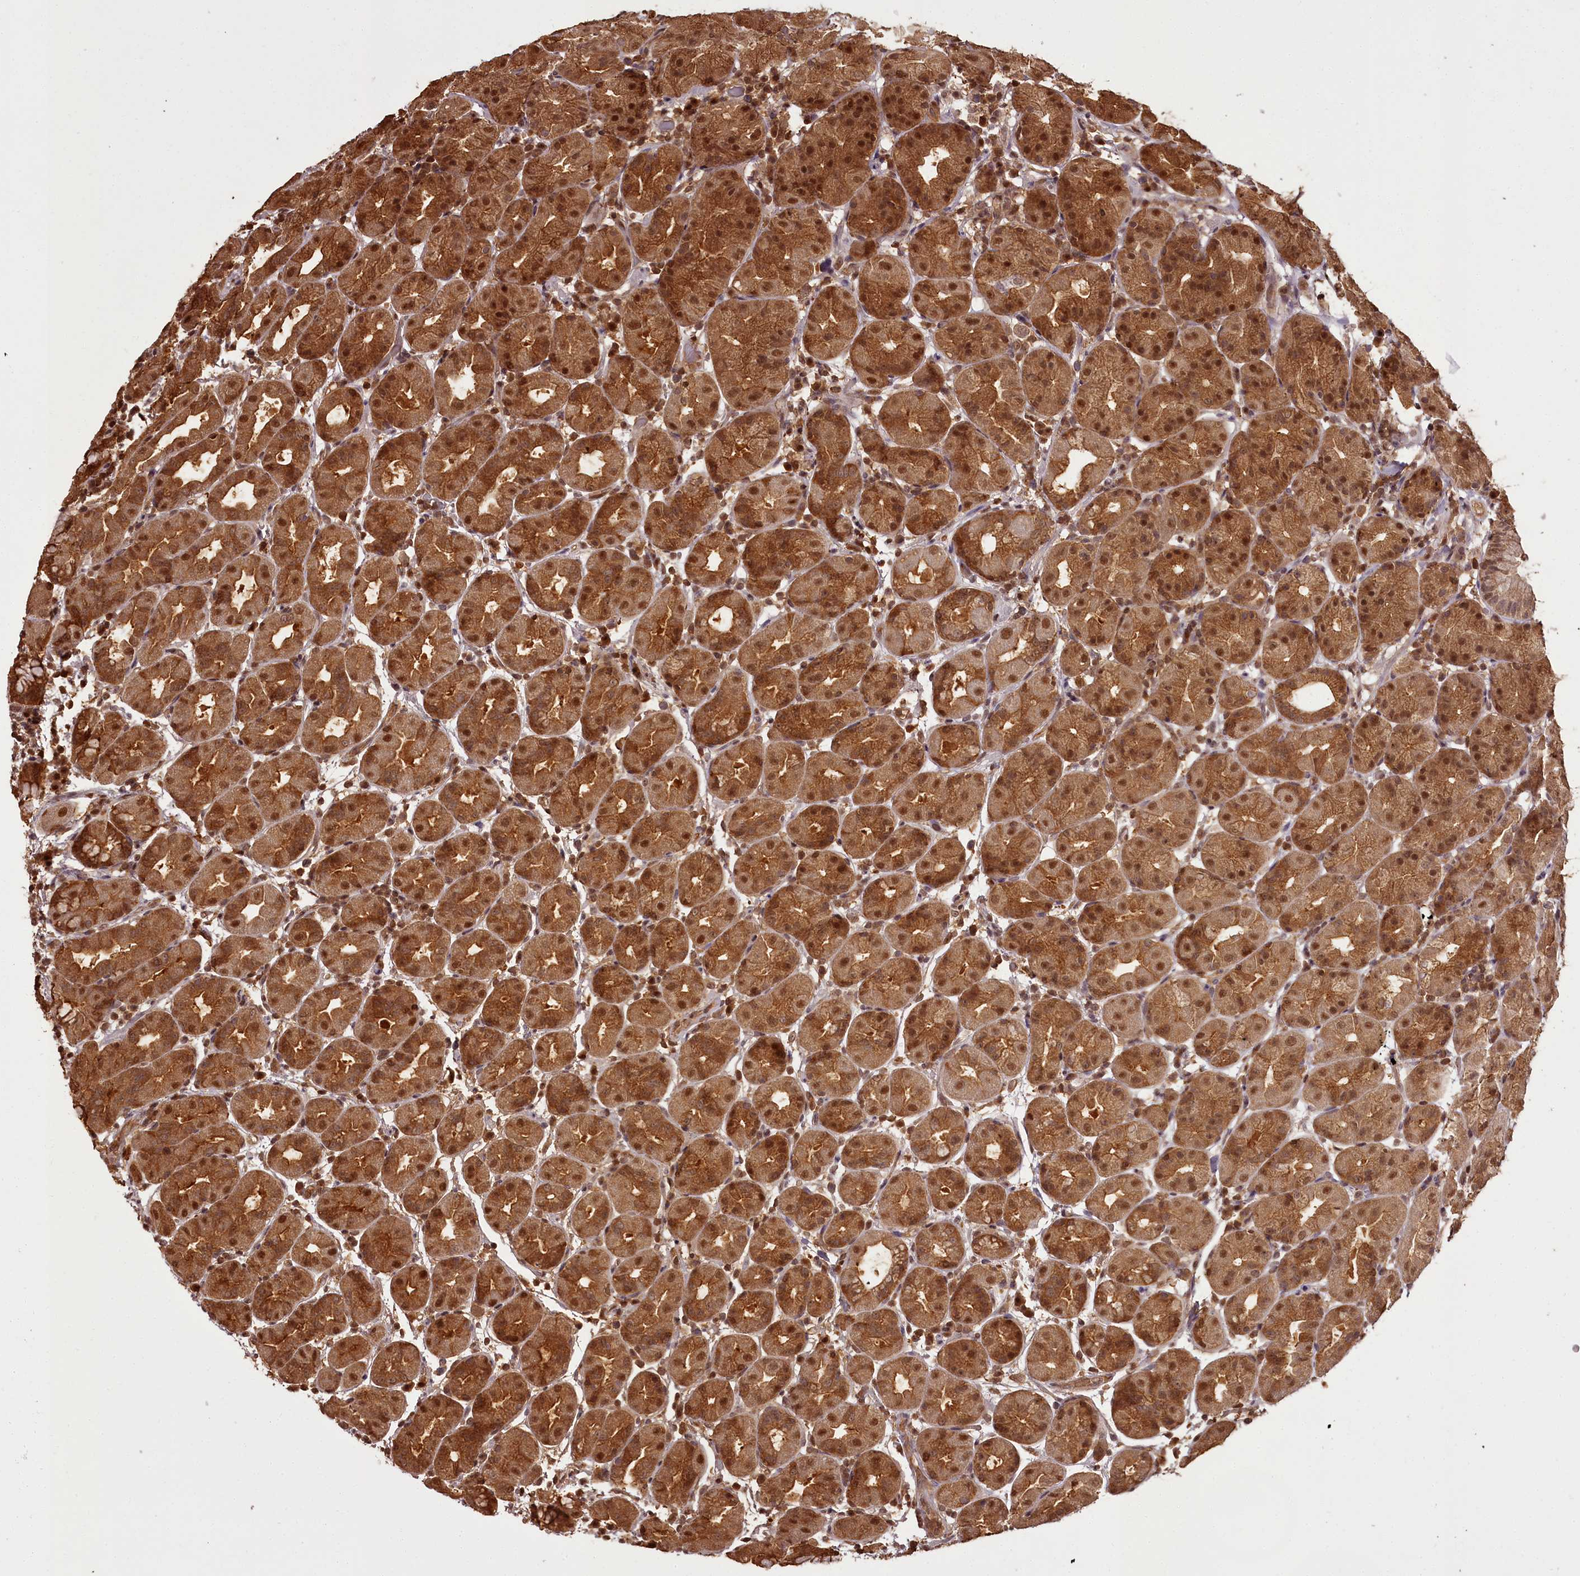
{"staining": {"intensity": "strong", "quantity": ">75%", "location": "cytoplasmic/membranous,nuclear"}, "tissue": "stomach", "cell_type": "Glandular cells", "image_type": "normal", "snomed": [{"axis": "morphology", "description": "Normal tissue, NOS"}, {"axis": "topography", "description": "Stomach"}], "caption": "Protein expression analysis of normal stomach exhibits strong cytoplasmic/membranous,nuclear expression in about >75% of glandular cells. (DAB IHC with brightfield microscopy, high magnification).", "gene": "NPRL2", "patient": {"sex": "female", "age": 79}}